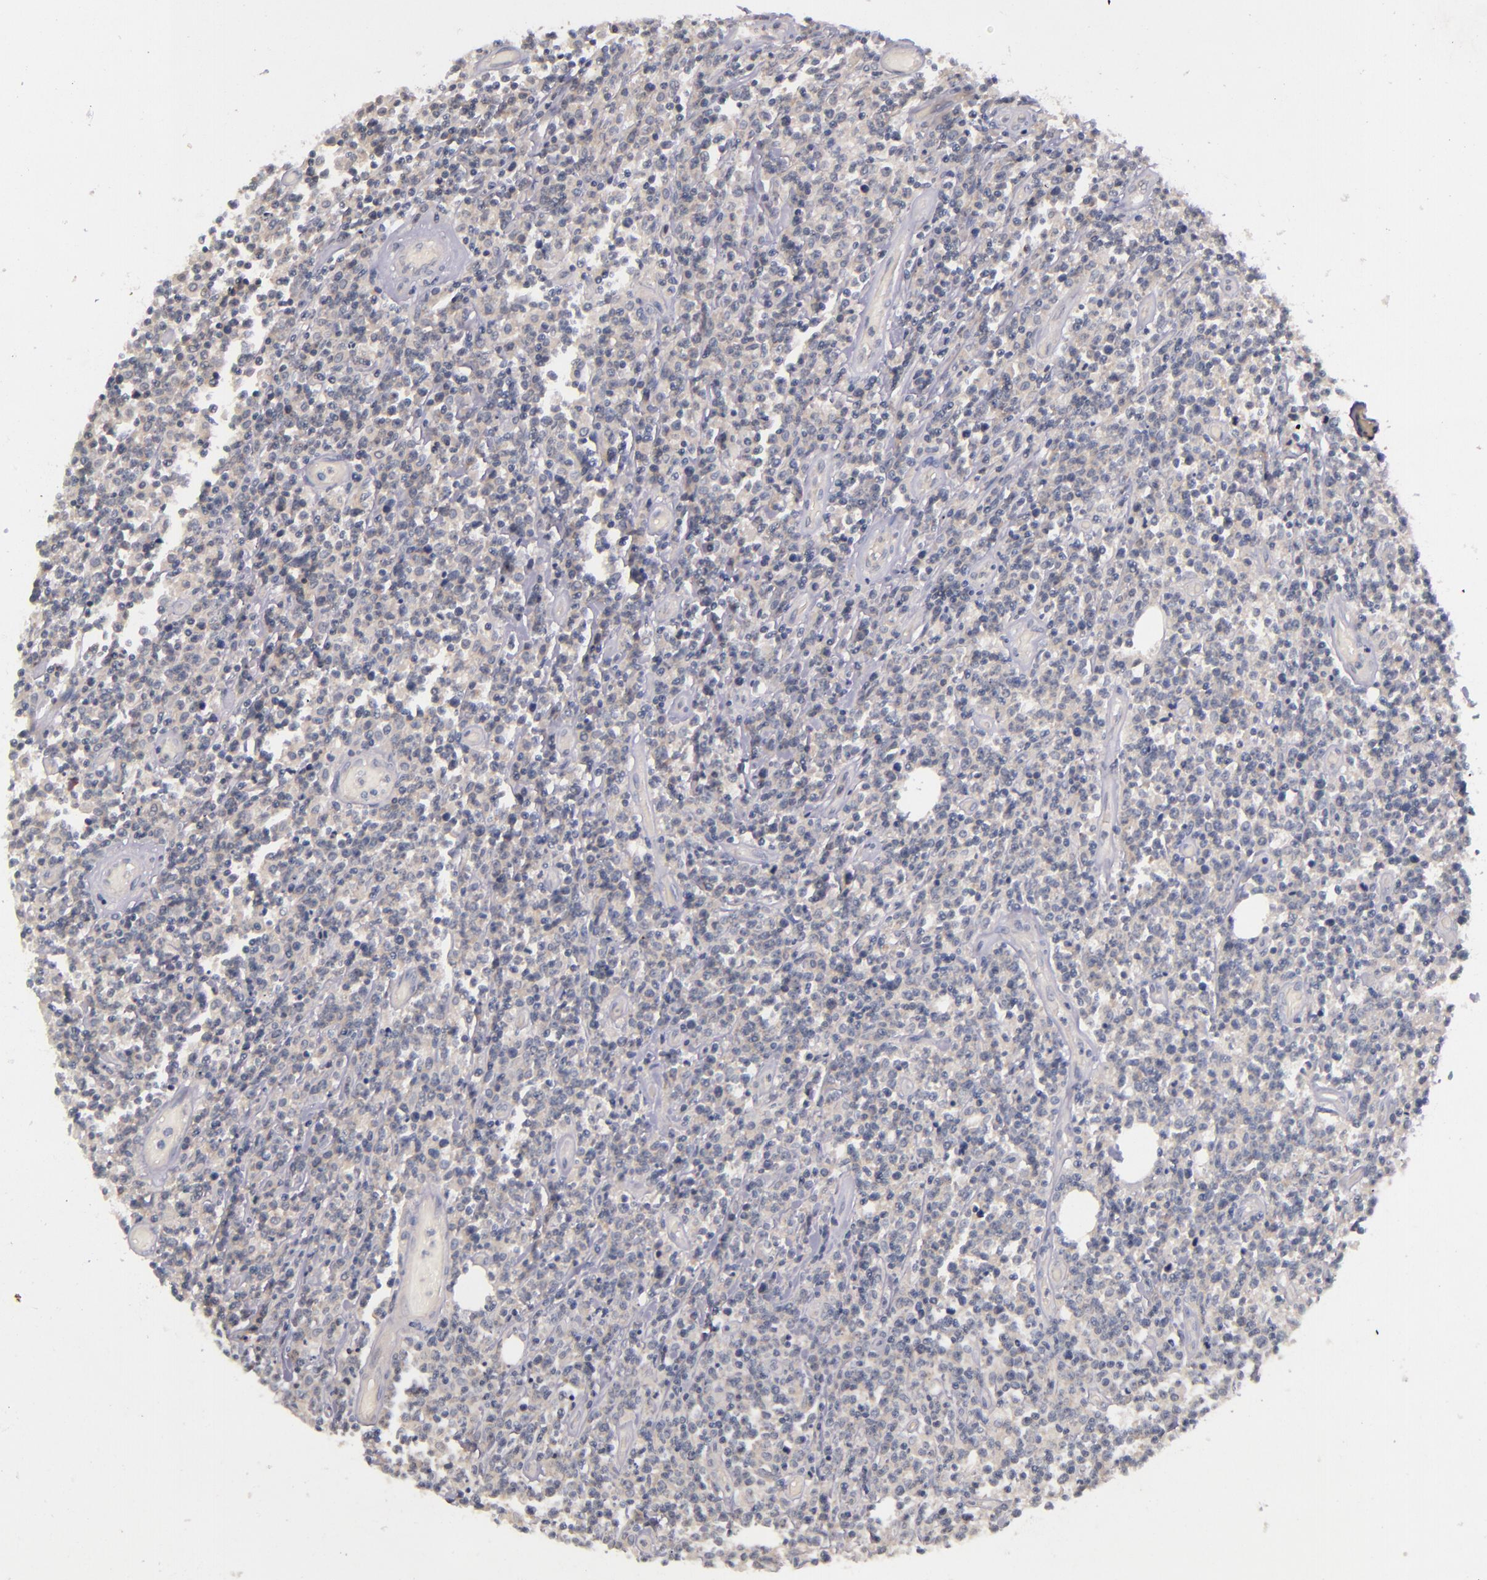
{"staining": {"intensity": "negative", "quantity": "none", "location": "none"}, "tissue": "lymphoma", "cell_type": "Tumor cells", "image_type": "cancer", "snomed": [{"axis": "morphology", "description": "Malignant lymphoma, non-Hodgkin's type, High grade"}, {"axis": "topography", "description": "Colon"}], "caption": "Immunohistochemistry histopathology image of neoplastic tissue: malignant lymphoma, non-Hodgkin's type (high-grade) stained with DAB displays no significant protein staining in tumor cells.", "gene": "TSC2", "patient": {"sex": "male", "age": 82}}